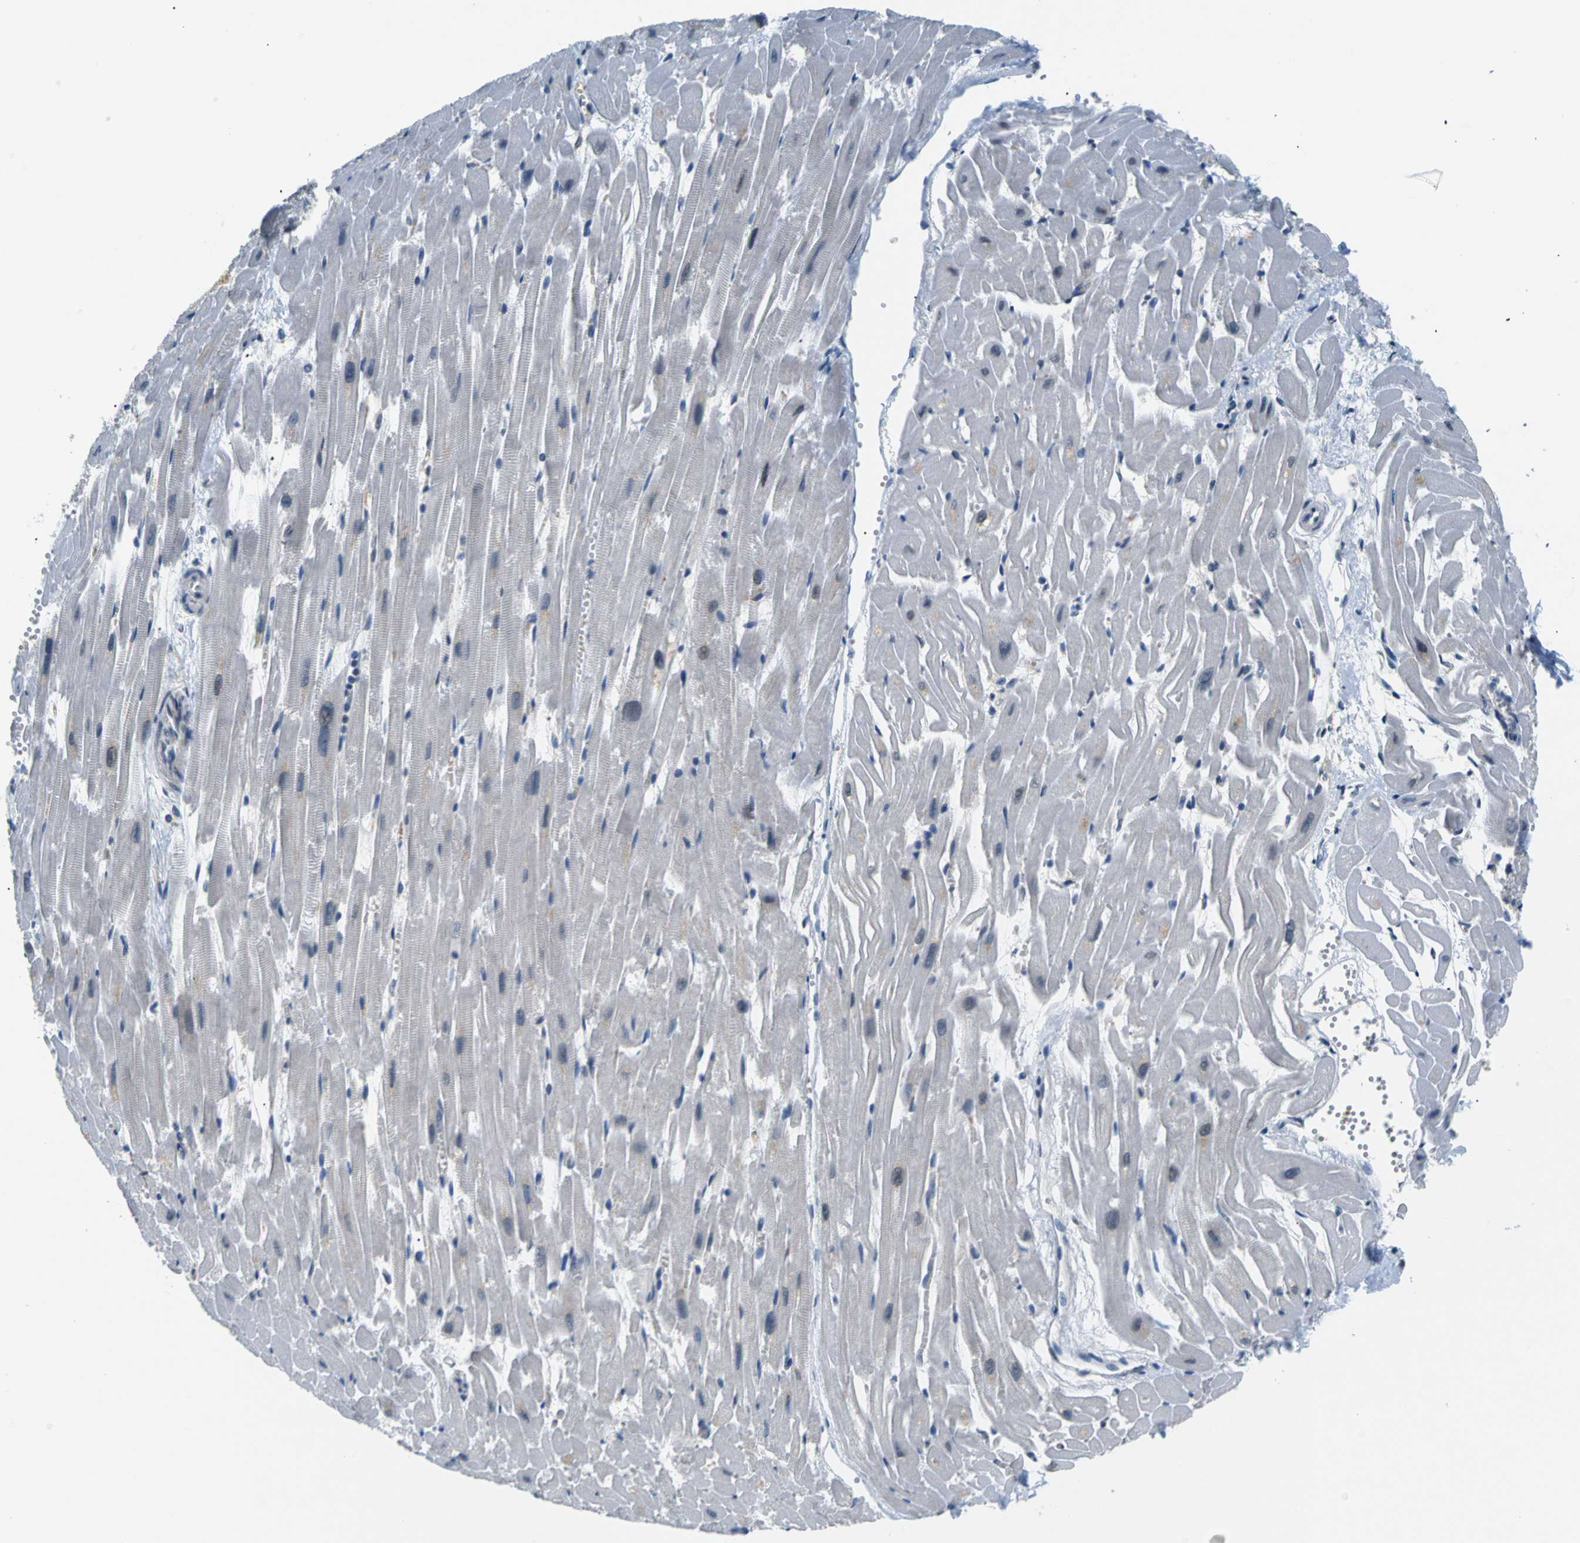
{"staining": {"intensity": "weak", "quantity": "<25%", "location": "cytoplasmic/membranous"}, "tissue": "heart muscle", "cell_type": "Cardiomyocytes", "image_type": "normal", "snomed": [{"axis": "morphology", "description": "Normal tissue, NOS"}, {"axis": "topography", "description": "Heart"}], "caption": "Immunohistochemical staining of benign human heart muscle reveals no significant expression in cardiomyocytes.", "gene": "SKP1", "patient": {"sex": "female", "age": 19}}